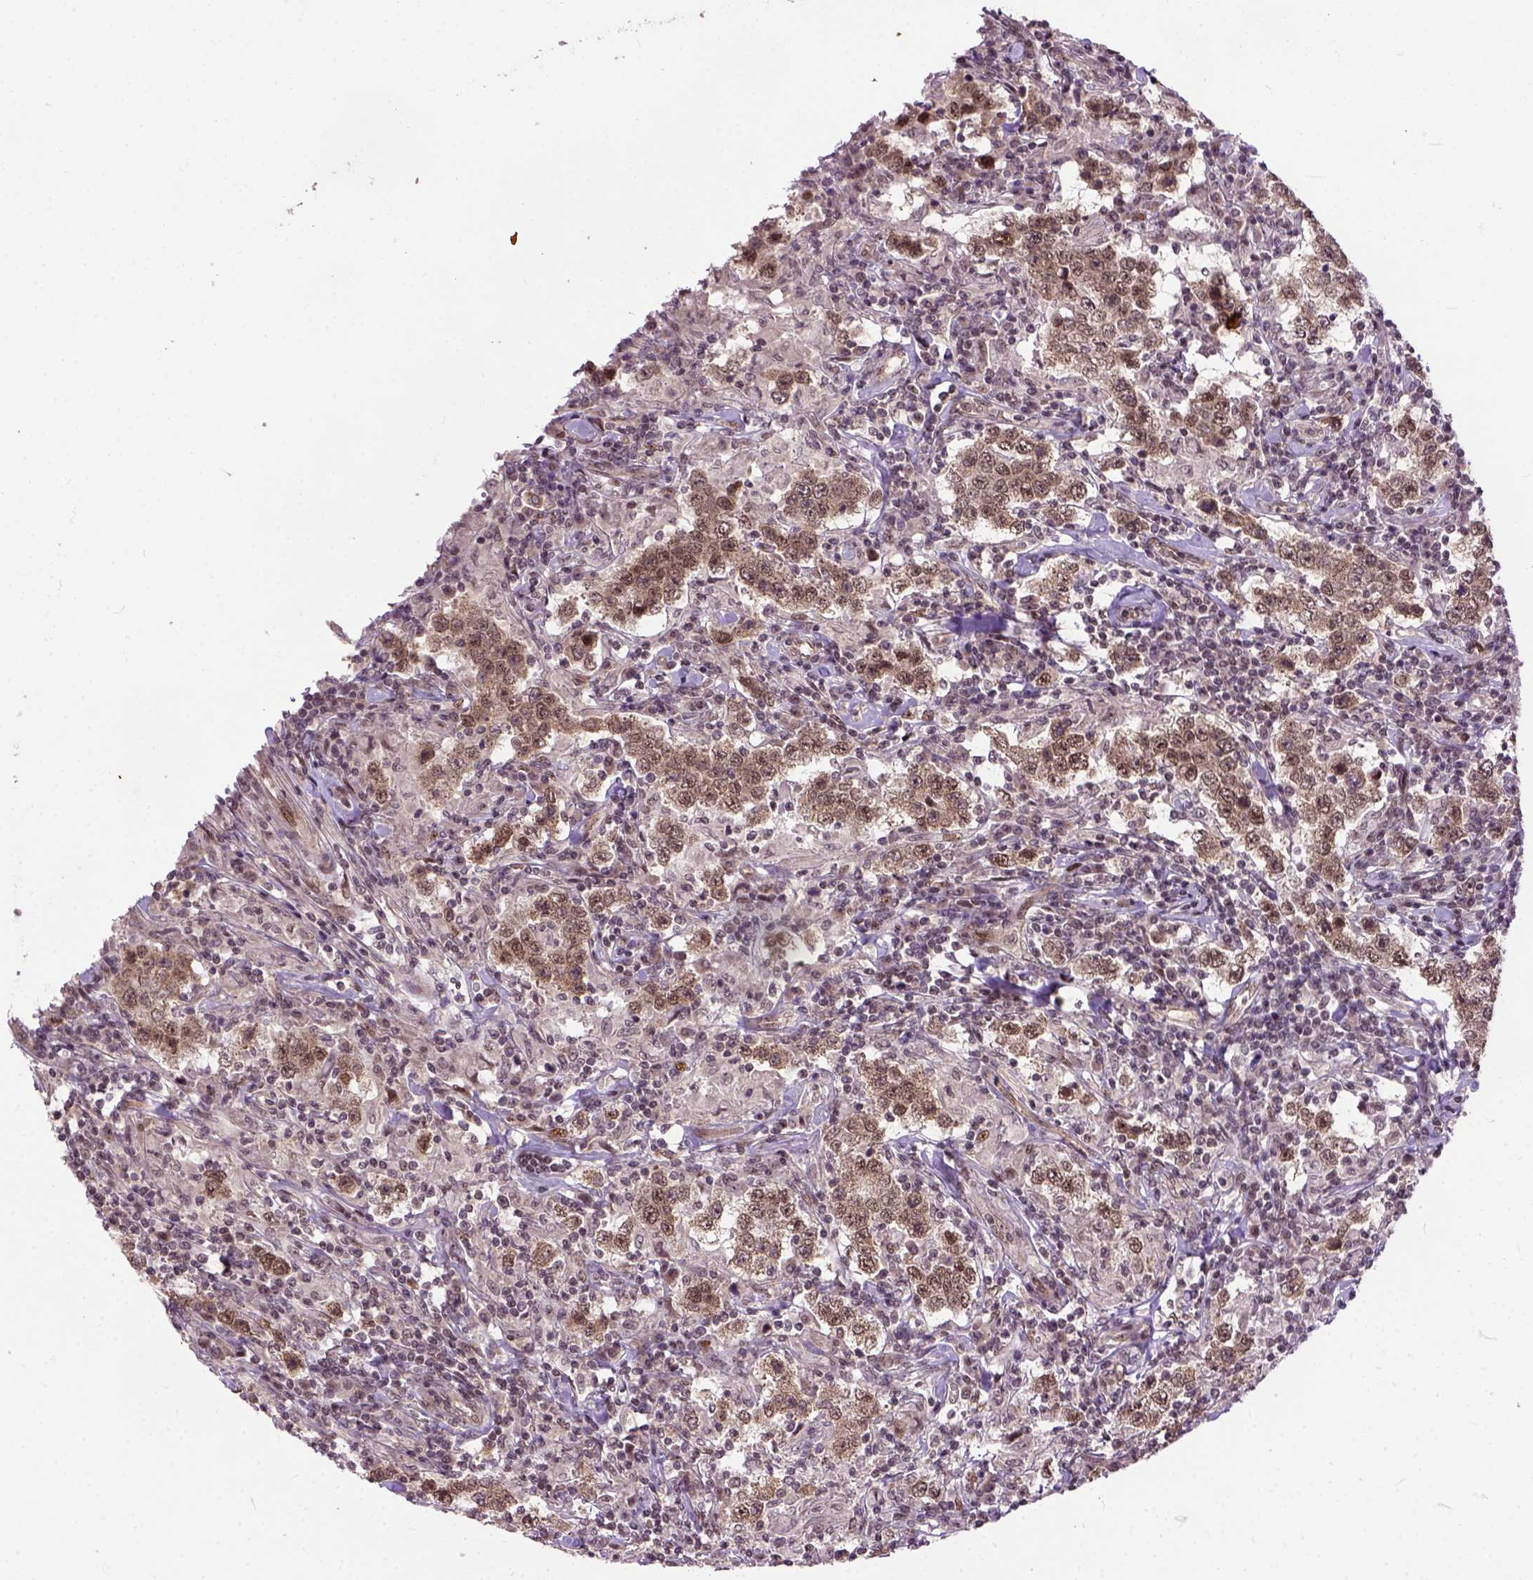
{"staining": {"intensity": "moderate", "quantity": ">75%", "location": "nuclear"}, "tissue": "testis cancer", "cell_type": "Tumor cells", "image_type": "cancer", "snomed": [{"axis": "morphology", "description": "Seminoma, NOS"}, {"axis": "morphology", "description": "Carcinoma, Embryonal, NOS"}, {"axis": "topography", "description": "Testis"}], "caption": "This histopathology image displays immunohistochemistry staining of testis cancer, with medium moderate nuclear expression in approximately >75% of tumor cells.", "gene": "ZNF630", "patient": {"sex": "male", "age": 41}}